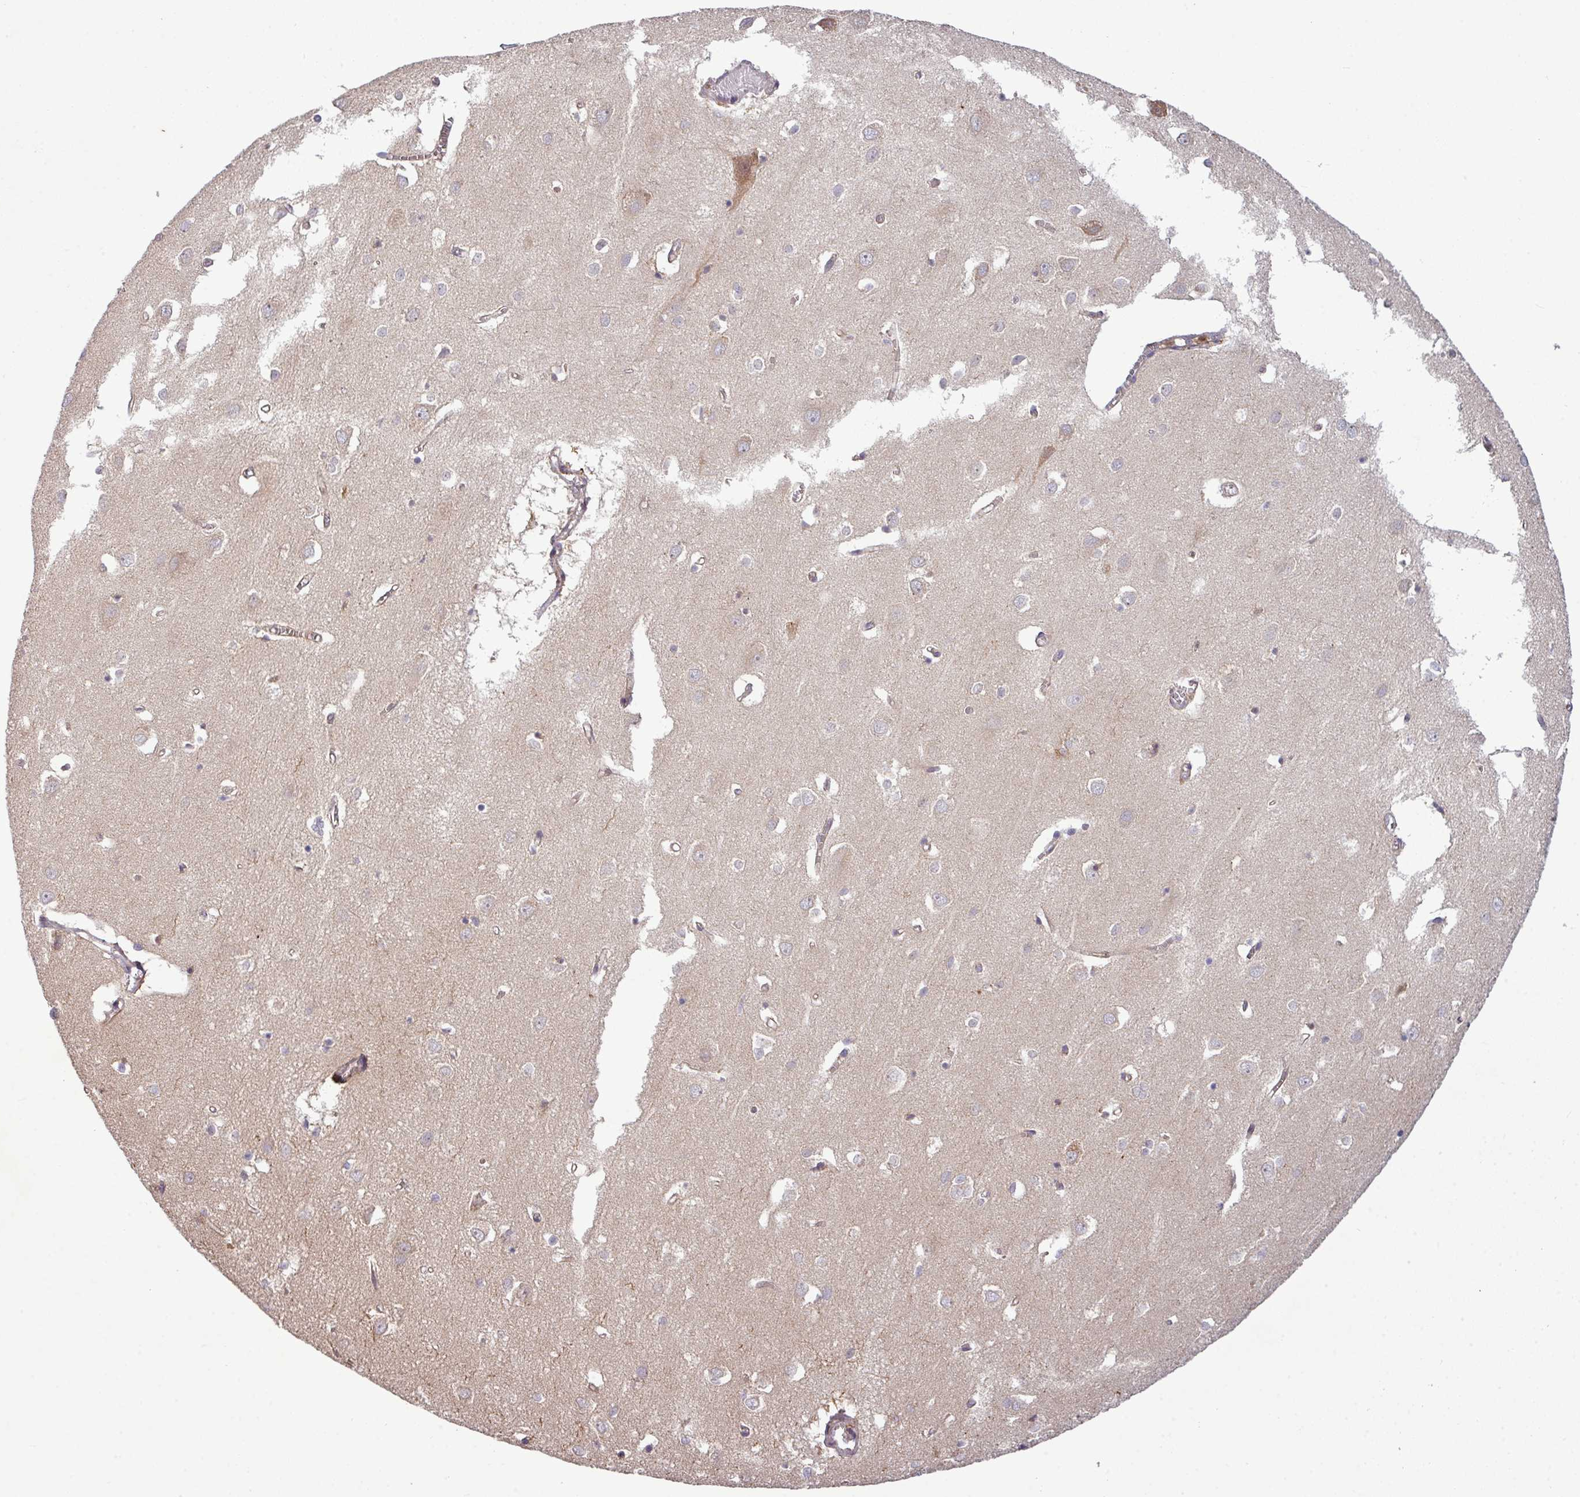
{"staining": {"intensity": "weak", "quantity": "25%-75%", "location": "cytoplasmic/membranous"}, "tissue": "cerebral cortex", "cell_type": "Endothelial cells", "image_type": "normal", "snomed": [{"axis": "morphology", "description": "Normal tissue, NOS"}, {"axis": "topography", "description": "Cerebral cortex"}], "caption": "Endothelial cells show low levels of weak cytoplasmic/membranous staining in approximately 25%-75% of cells in unremarkable human cerebral cortex.", "gene": "PAPLN", "patient": {"sex": "male", "age": 70}}